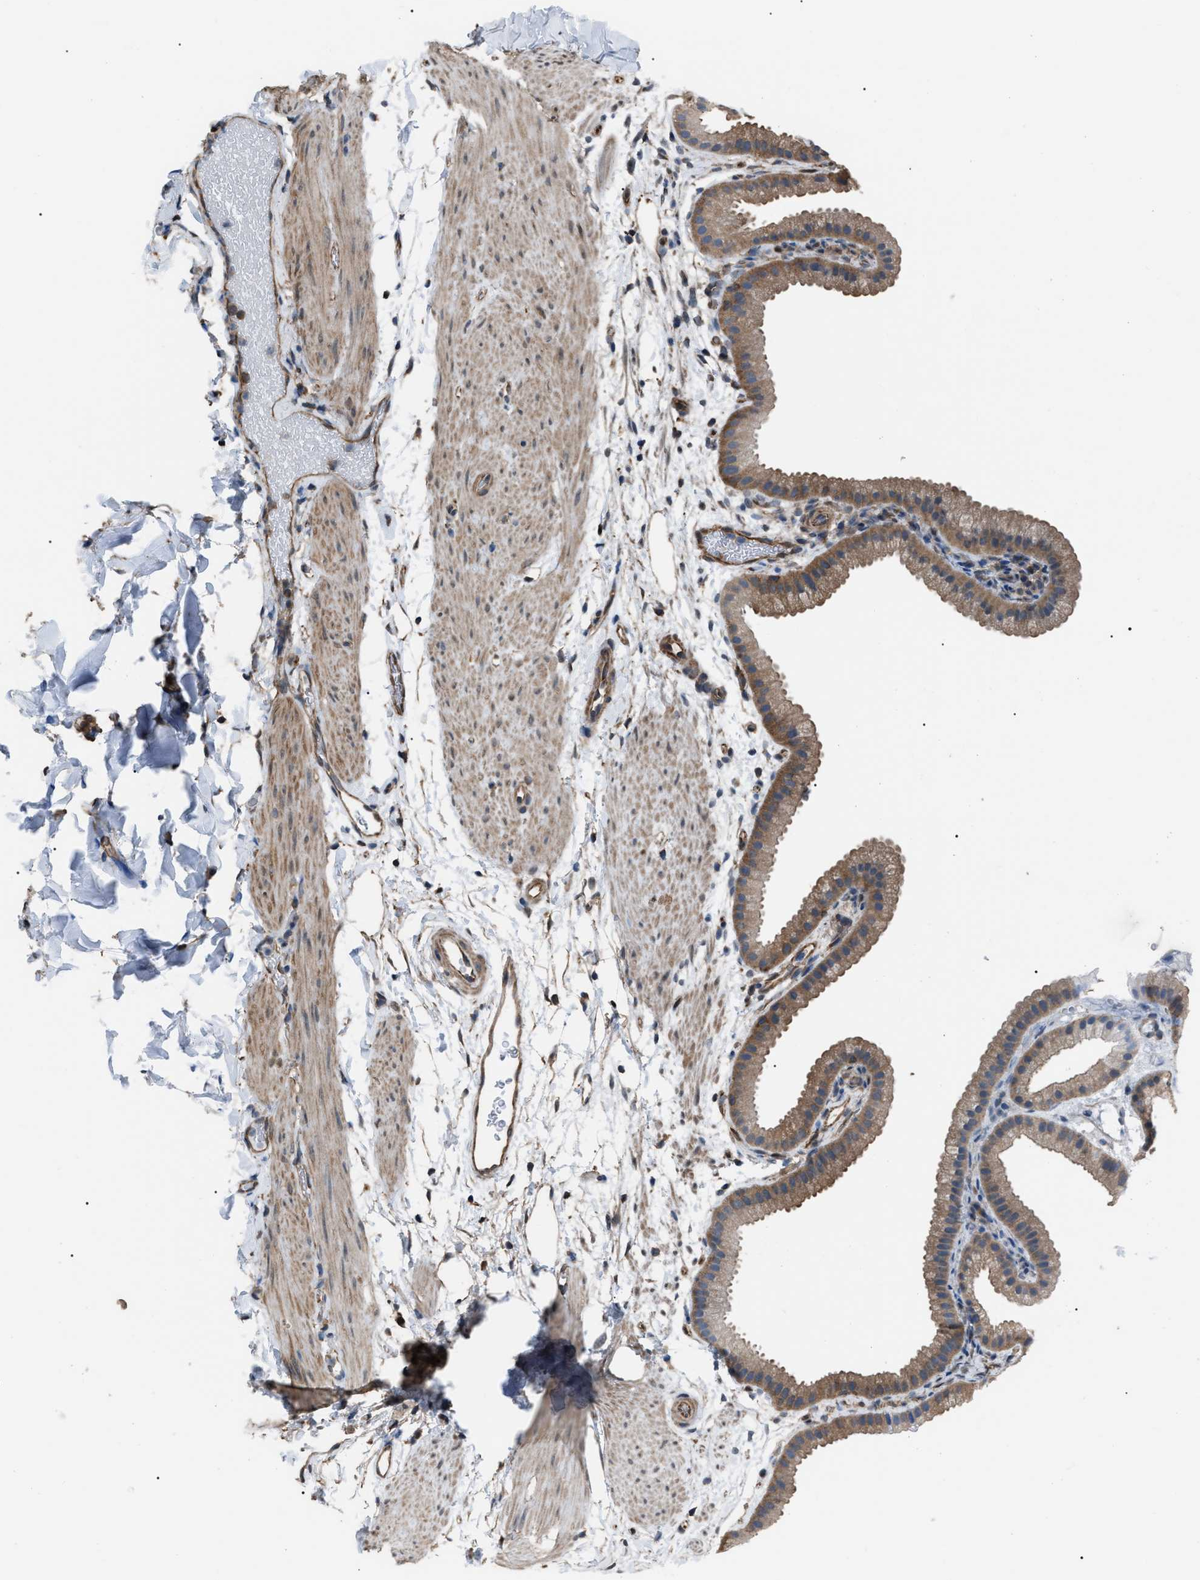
{"staining": {"intensity": "moderate", "quantity": ">75%", "location": "cytoplasmic/membranous"}, "tissue": "gallbladder", "cell_type": "Glandular cells", "image_type": "normal", "snomed": [{"axis": "morphology", "description": "Normal tissue, NOS"}, {"axis": "topography", "description": "Gallbladder"}], "caption": "Glandular cells reveal moderate cytoplasmic/membranous expression in approximately >75% of cells in normal gallbladder. Nuclei are stained in blue.", "gene": "PDCD5", "patient": {"sex": "female", "age": 64}}